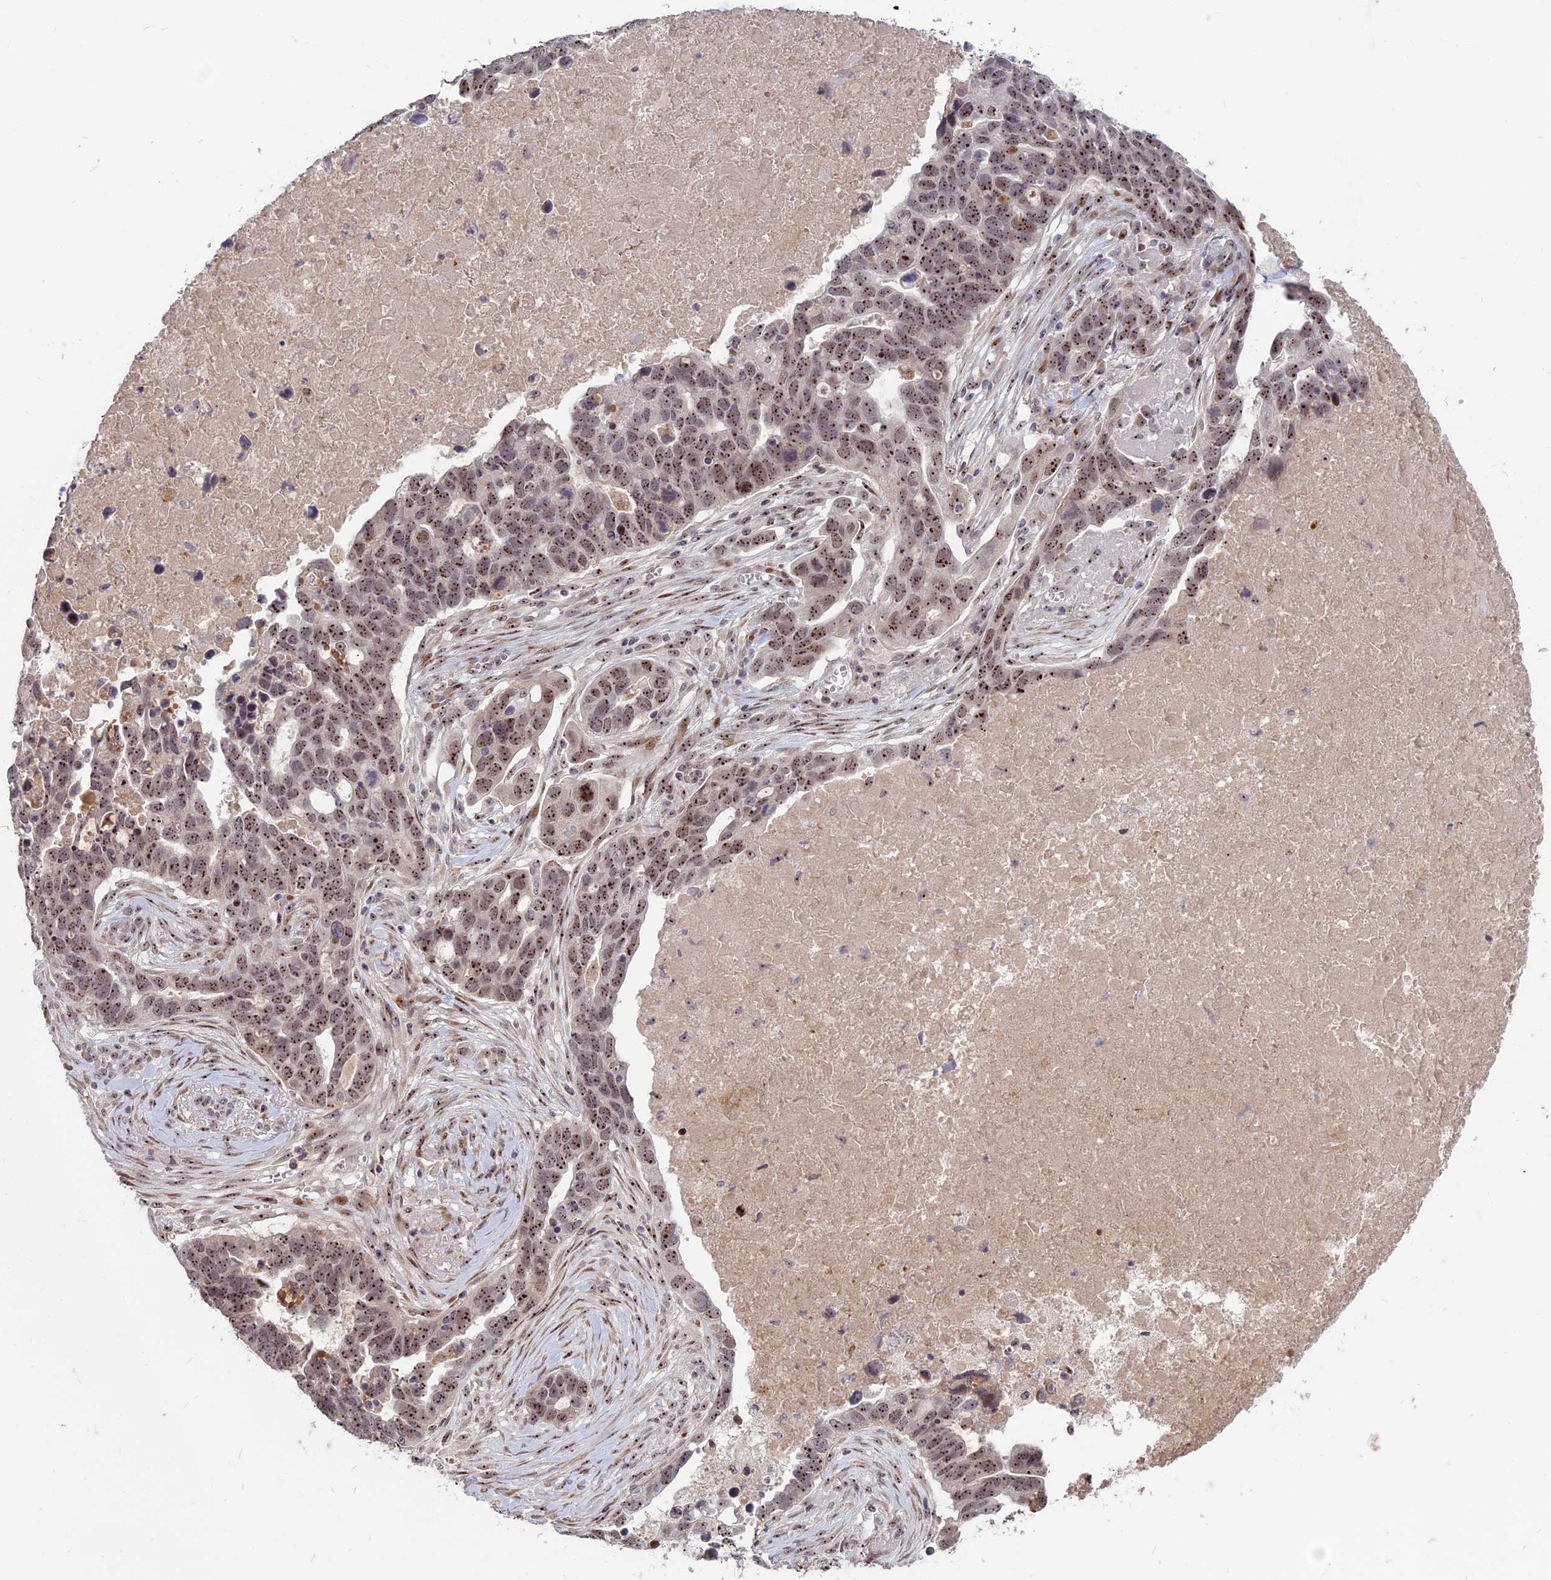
{"staining": {"intensity": "moderate", "quantity": ">75%", "location": "nuclear"}, "tissue": "ovarian cancer", "cell_type": "Tumor cells", "image_type": "cancer", "snomed": [{"axis": "morphology", "description": "Cystadenocarcinoma, serous, NOS"}, {"axis": "topography", "description": "Ovary"}], "caption": "Ovarian cancer (serous cystadenocarcinoma) tissue reveals moderate nuclear staining in approximately >75% of tumor cells, visualized by immunohistochemistry. (Brightfield microscopy of DAB IHC at high magnification).", "gene": "FAM131A", "patient": {"sex": "female", "age": 54}}